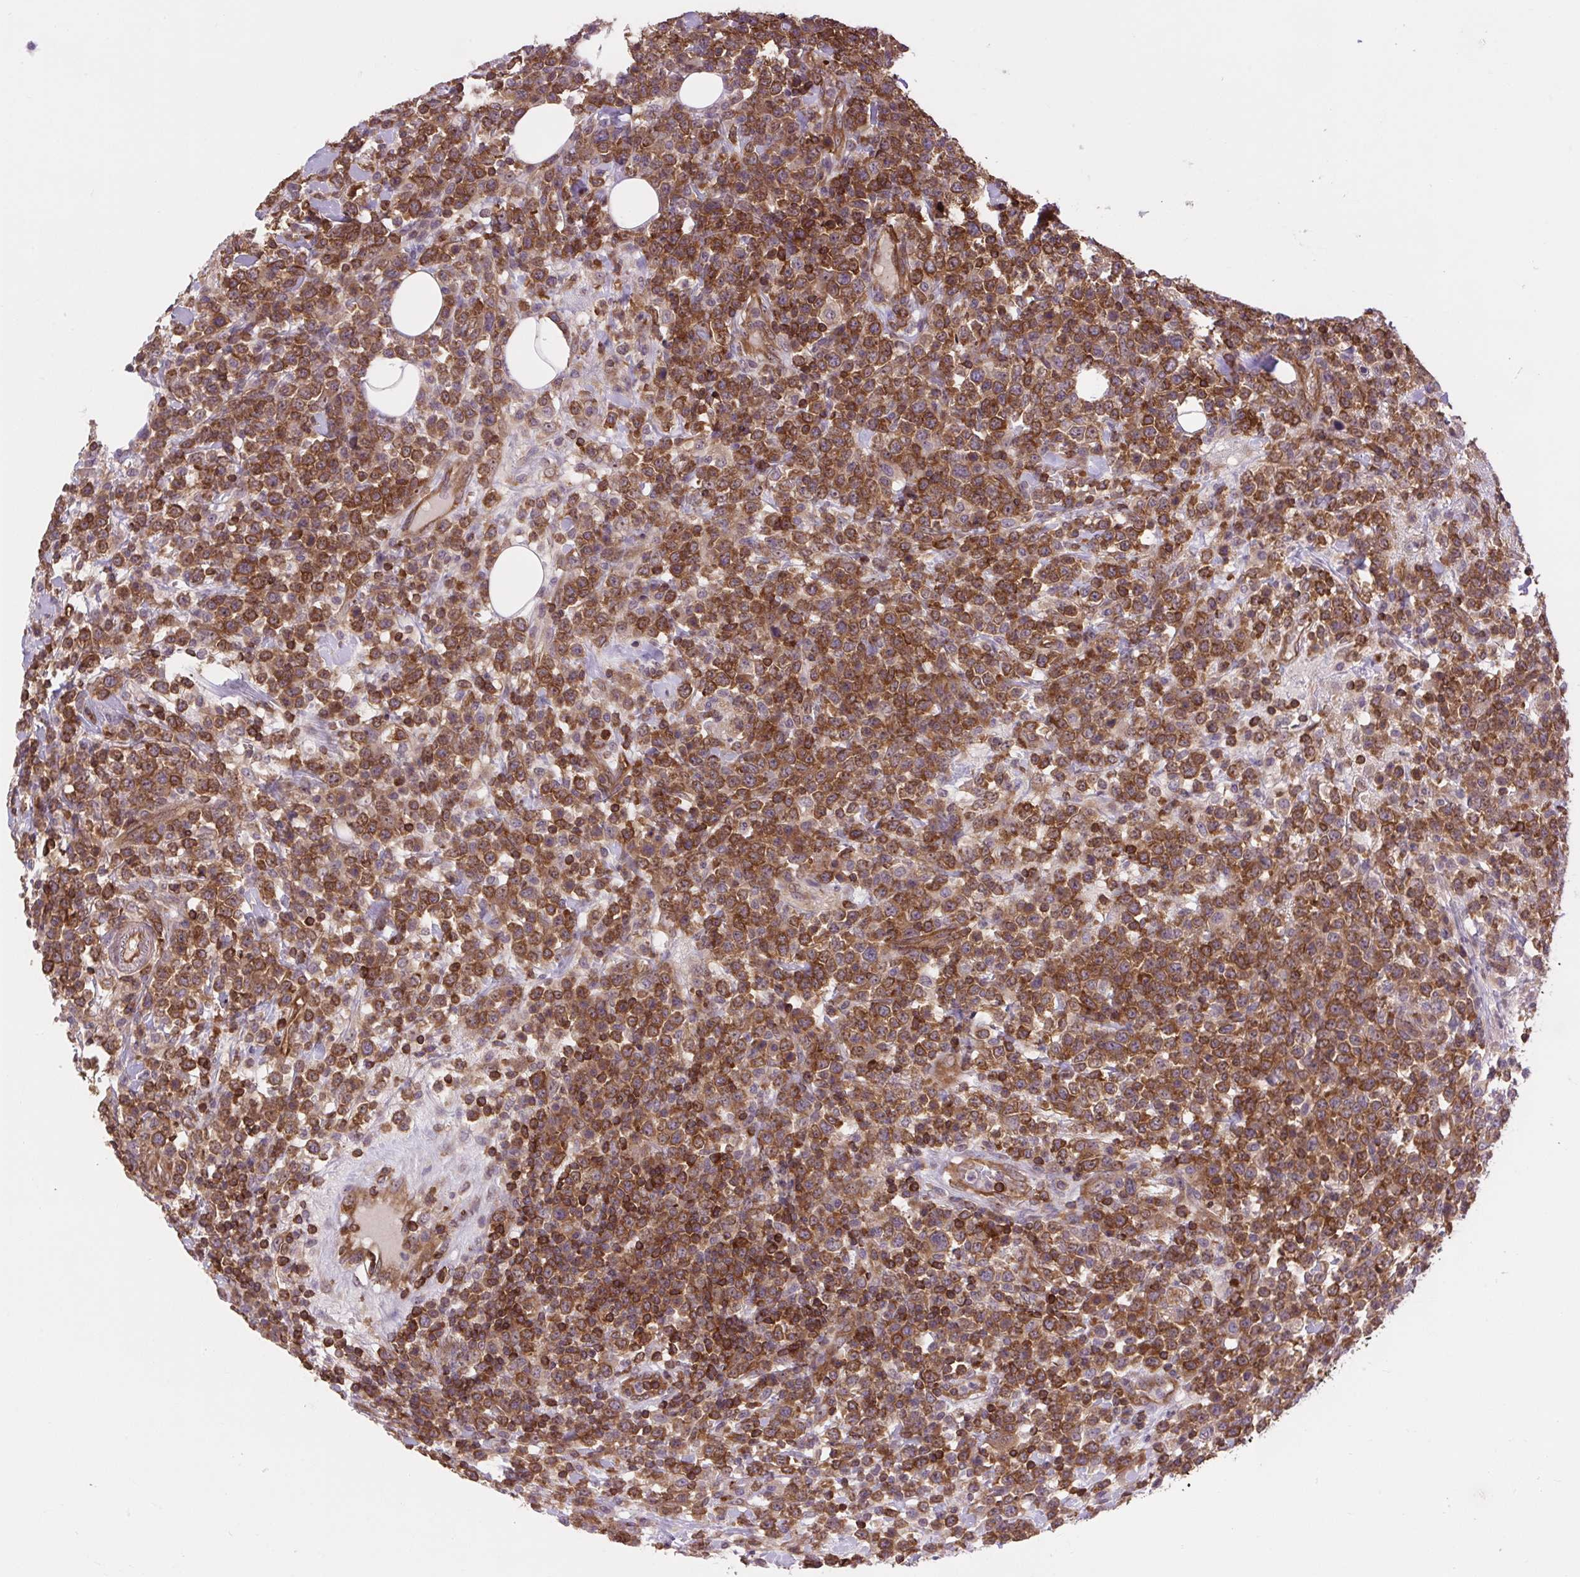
{"staining": {"intensity": "strong", "quantity": ">75%", "location": "cytoplasmic/membranous"}, "tissue": "lymphoma", "cell_type": "Tumor cells", "image_type": "cancer", "snomed": [{"axis": "morphology", "description": "Malignant lymphoma, non-Hodgkin's type, High grade"}, {"axis": "topography", "description": "Colon"}], "caption": "This histopathology image reveals immunohistochemistry (IHC) staining of human malignant lymphoma, non-Hodgkin's type (high-grade), with high strong cytoplasmic/membranous expression in about >75% of tumor cells.", "gene": "PLCG1", "patient": {"sex": "female", "age": 53}}